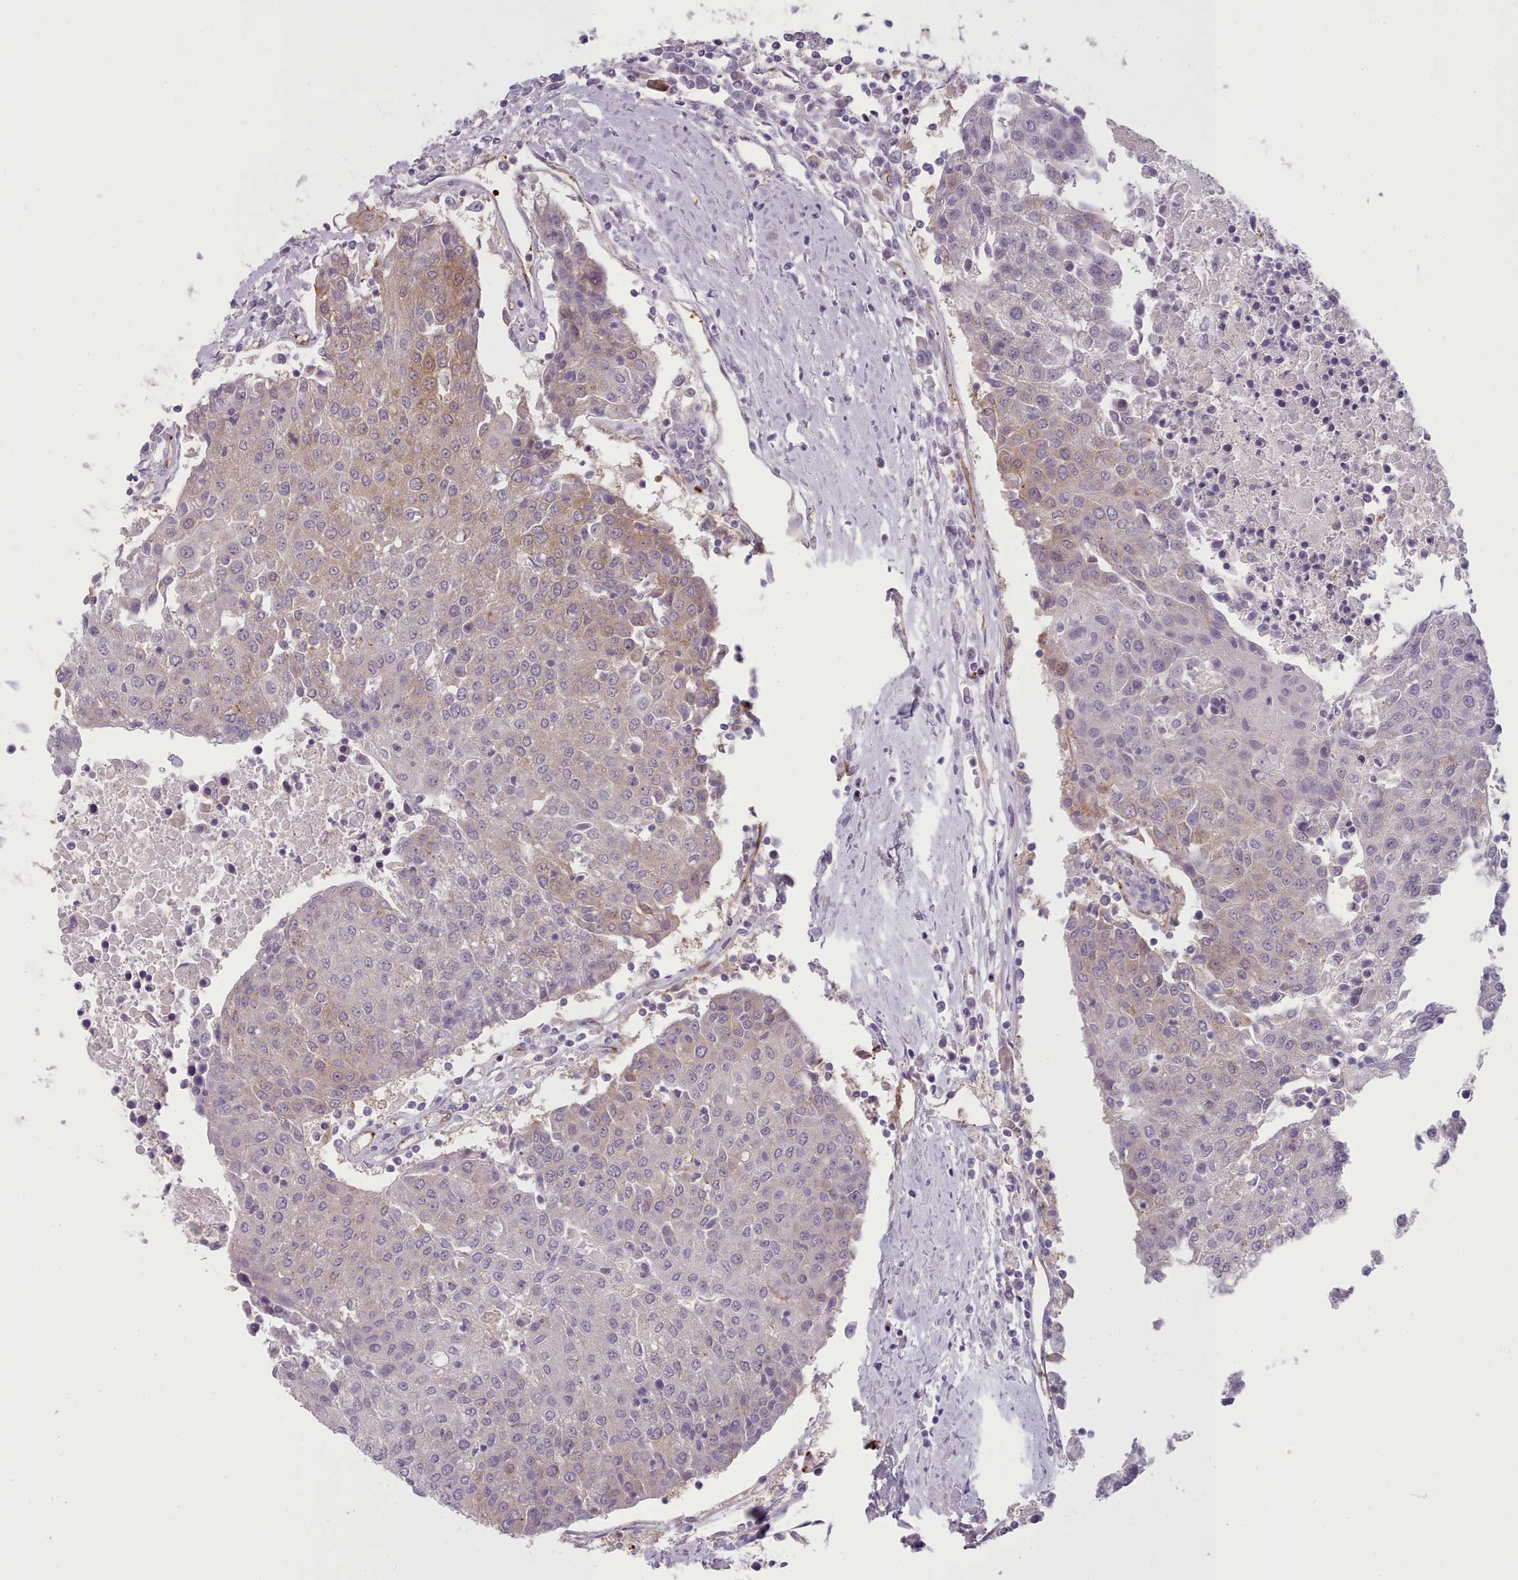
{"staining": {"intensity": "weak", "quantity": "25%-75%", "location": "cytoplasmic/membranous"}, "tissue": "urothelial cancer", "cell_type": "Tumor cells", "image_type": "cancer", "snomed": [{"axis": "morphology", "description": "Urothelial carcinoma, High grade"}, {"axis": "topography", "description": "Urinary bladder"}], "caption": "Urothelial cancer tissue displays weak cytoplasmic/membranous staining in approximately 25%-75% of tumor cells, visualized by immunohistochemistry.", "gene": "CD300LF", "patient": {"sex": "female", "age": 85}}